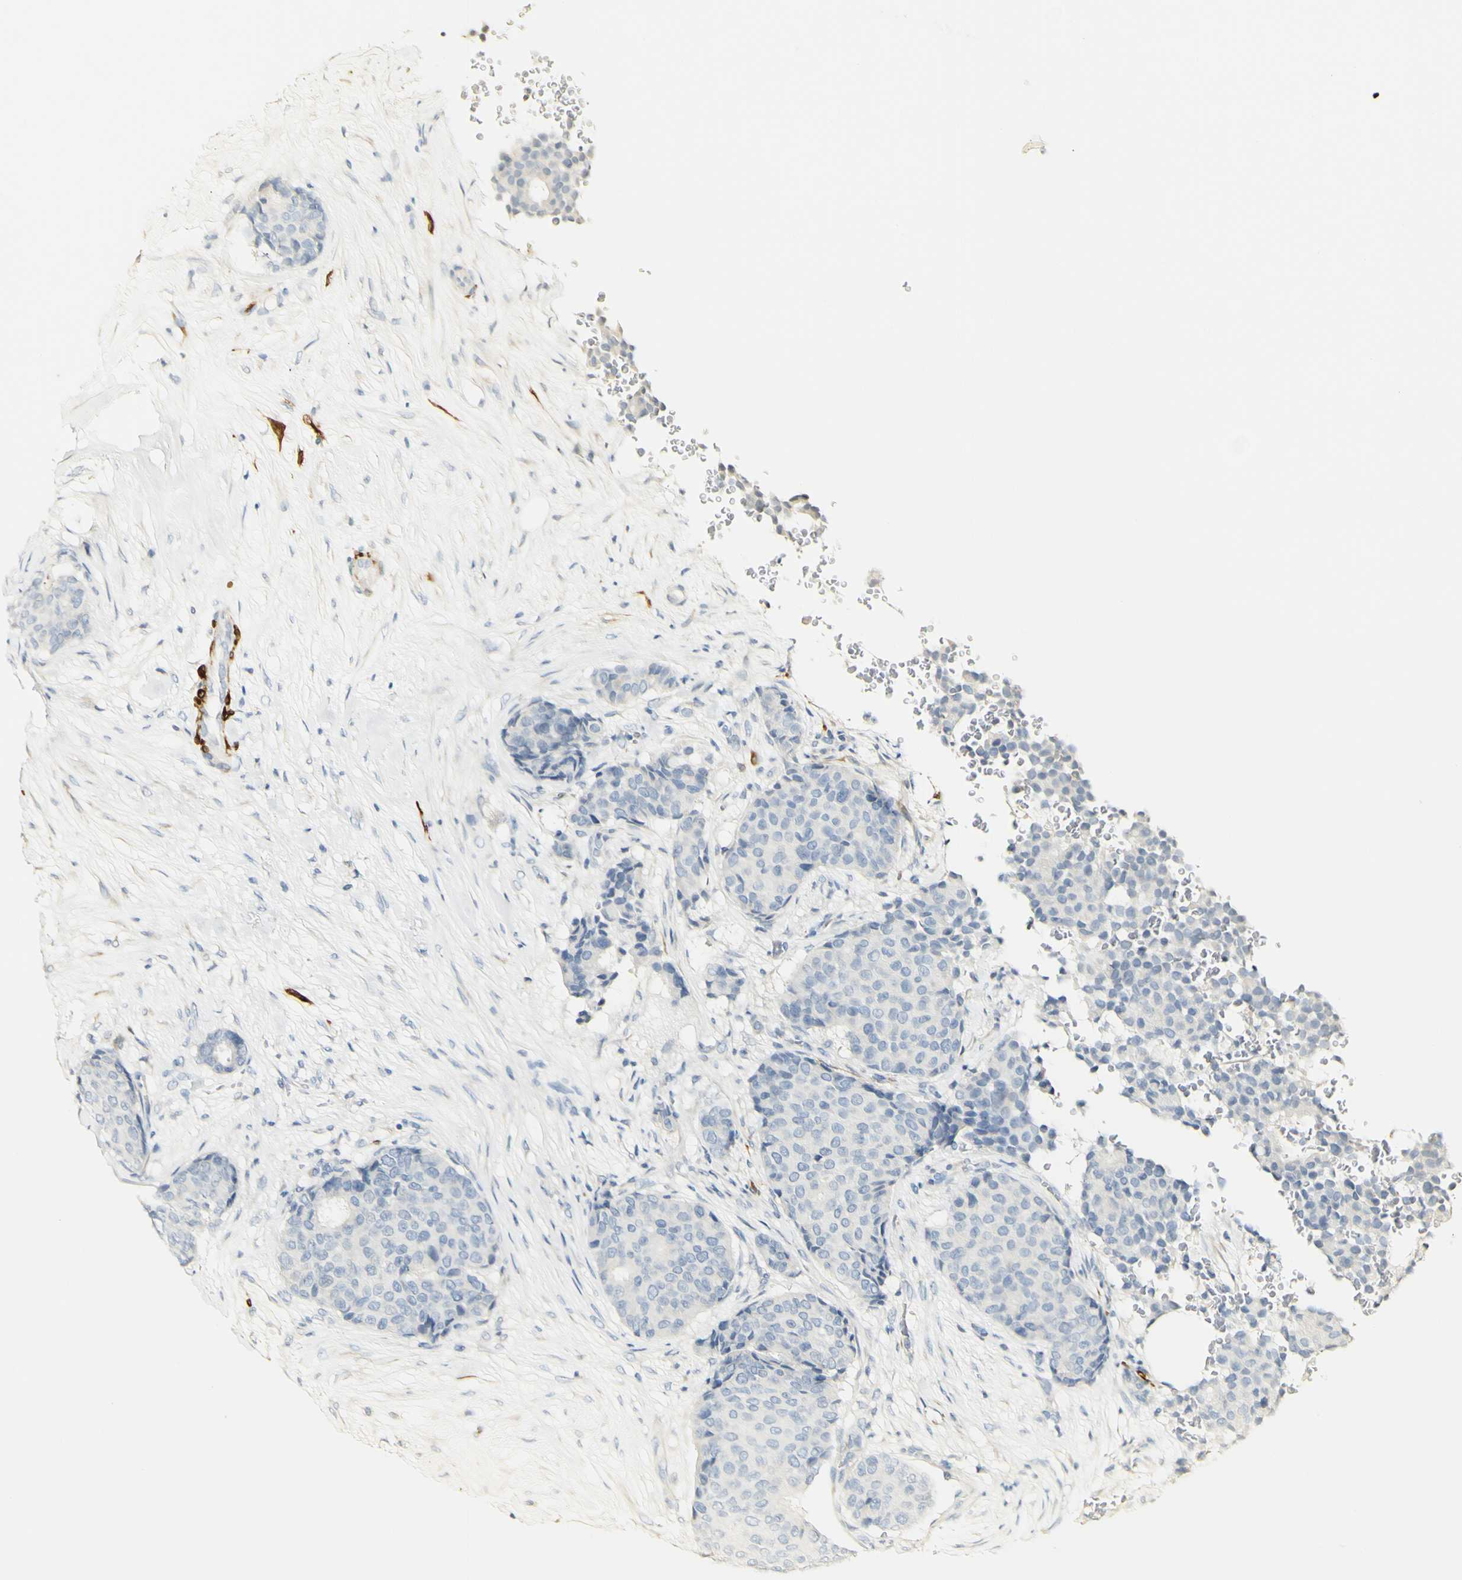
{"staining": {"intensity": "negative", "quantity": "none", "location": "none"}, "tissue": "breast cancer", "cell_type": "Tumor cells", "image_type": "cancer", "snomed": [{"axis": "morphology", "description": "Duct carcinoma"}, {"axis": "topography", "description": "Breast"}], "caption": "Breast infiltrating ductal carcinoma stained for a protein using IHC shows no expression tumor cells.", "gene": "FMO3", "patient": {"sex": "female", "age": 75}}